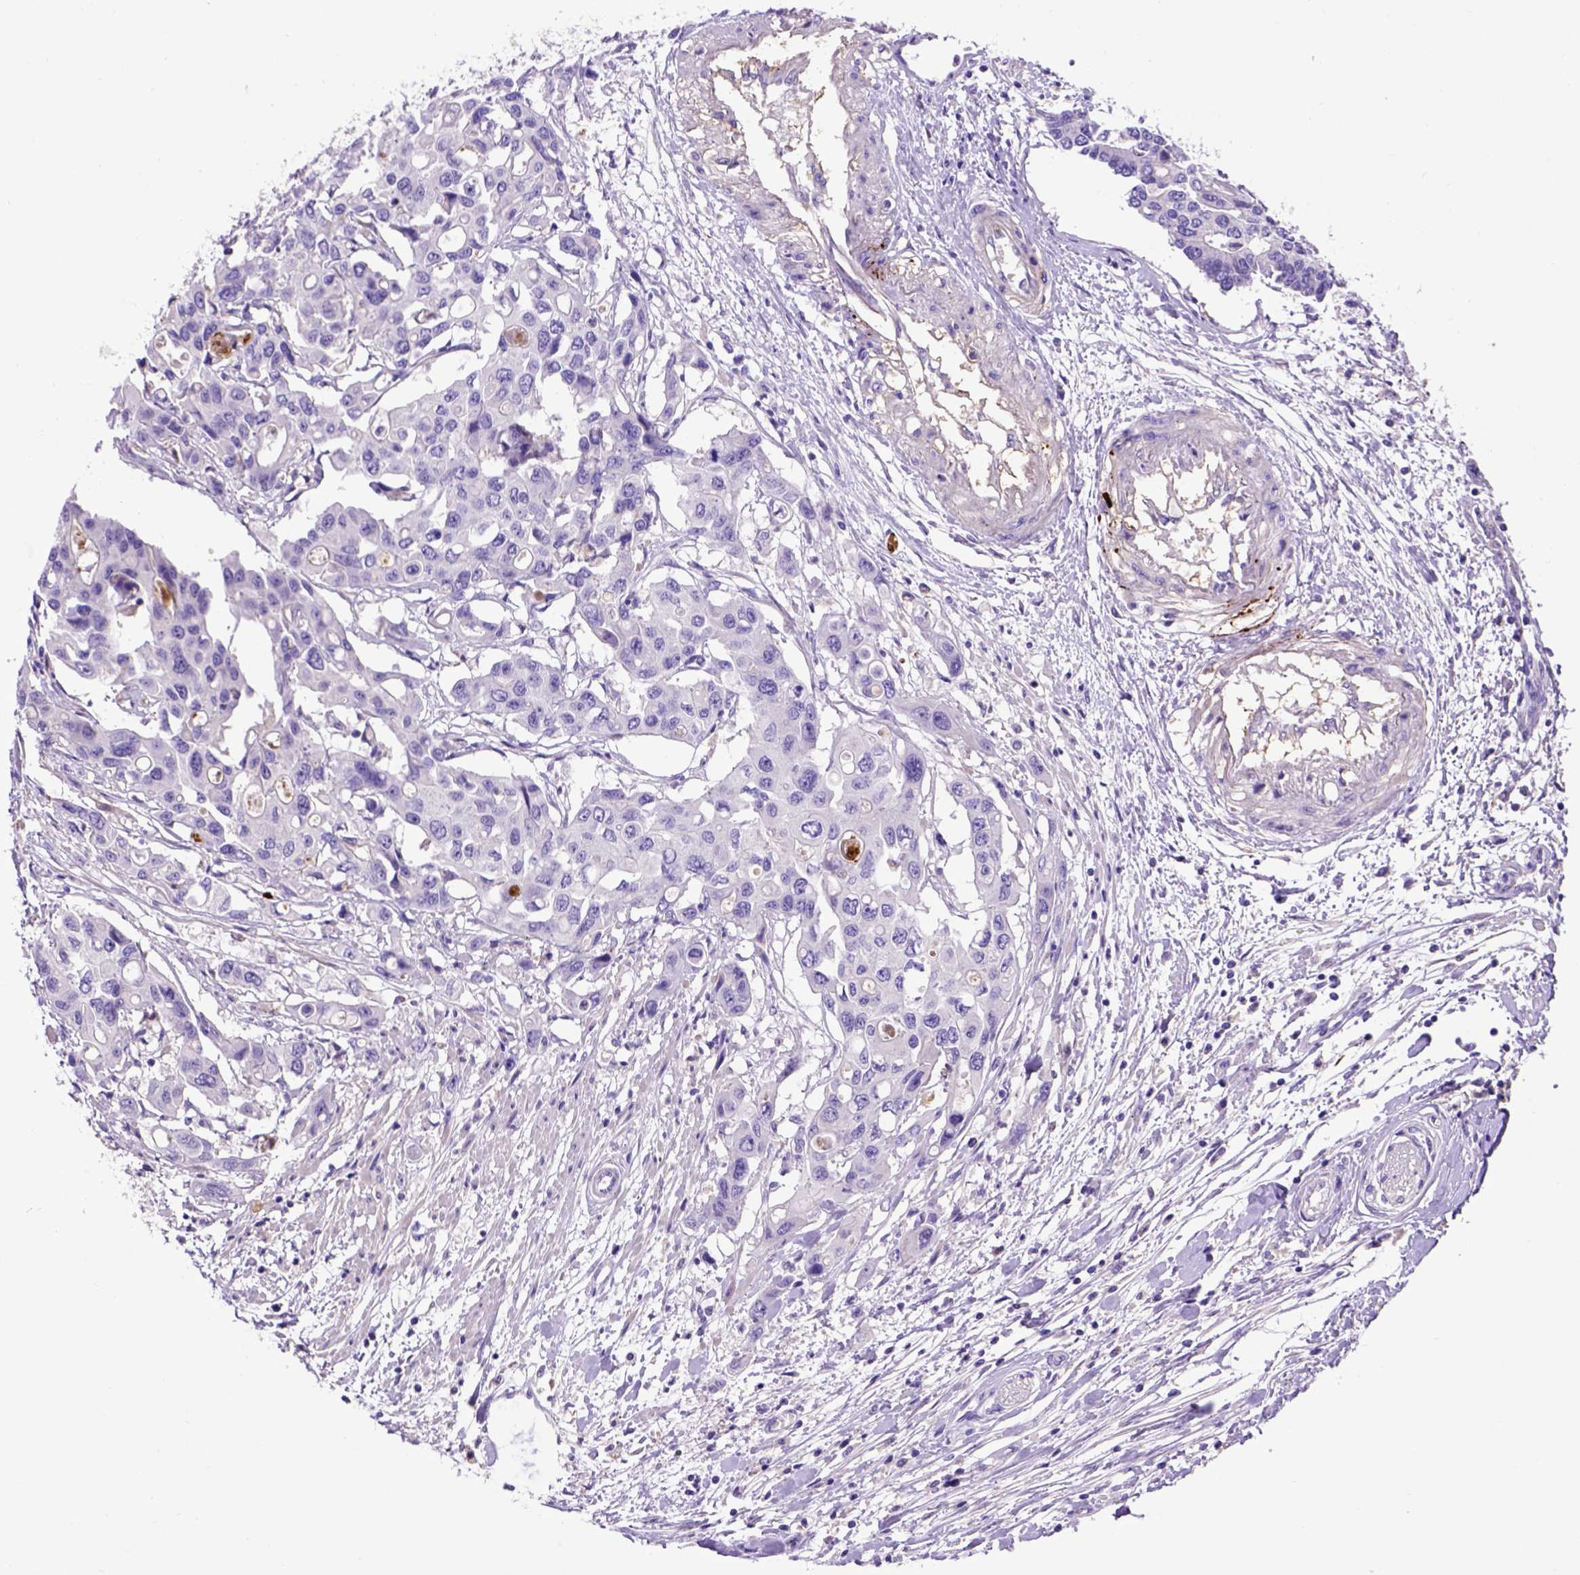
{"staining": {"intensity": "negative", "quantity": "none", "location": "none"}, "tissue": "colorectal cancer", "cell_type": "Tumor cells", "image_type": "cancer", "snomed": [{"axis": "morphology", "description": "Adenocarcinoma, NOS"}, {"axis": "topography", "description": "Colon"}], "caption": "Immunohistochemistry (IHC) histopathology image of human colorectal cancer stained for a protein (brown), which displays no expression in tumor cells.", "gene": "ADAM12", "patient": {"sex": "male", "age": 77}}